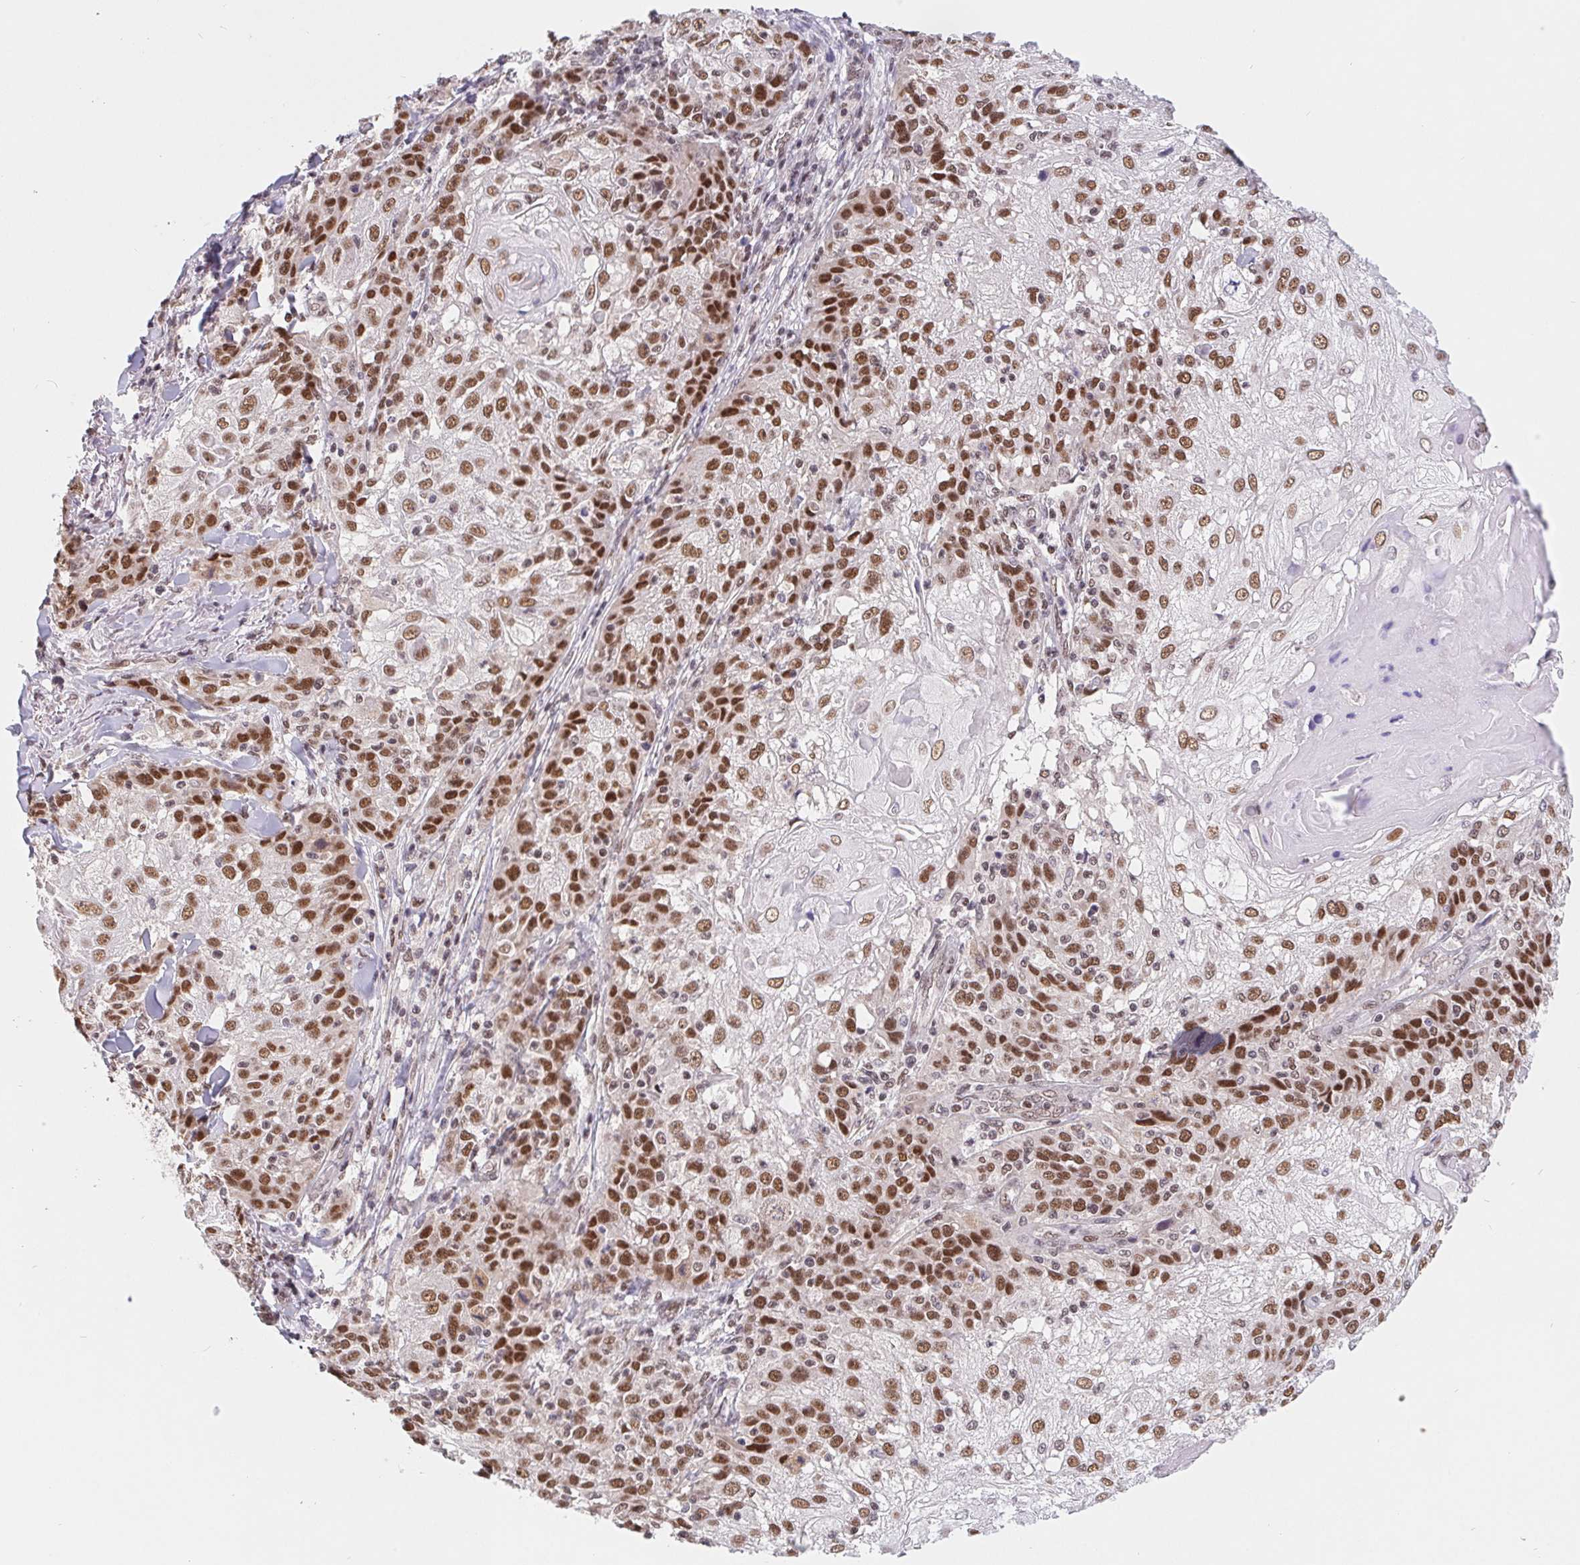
{"staining": {"intensity": "moderate", "quantity": ">75%", "location": "nuclear"}, "tissue": "skin cancer", "cell_type": "Tumor cells", "image_type": "cancer", "snomed": [{"axis": "morphology", "description": "Normal tissue, NOS"}, {"axis": "morphology", "description": "Squamous cell carcinoma, NOS"}, {"axis": "topography", "description": "Skin"}], "caption": "Squamous cell carcinoma (skin) tissue exhibits moderate nuclear staining in about >75% of tumor cells", "gene": "POU2F1", "patient": {"sex": "female", "age": 83}}